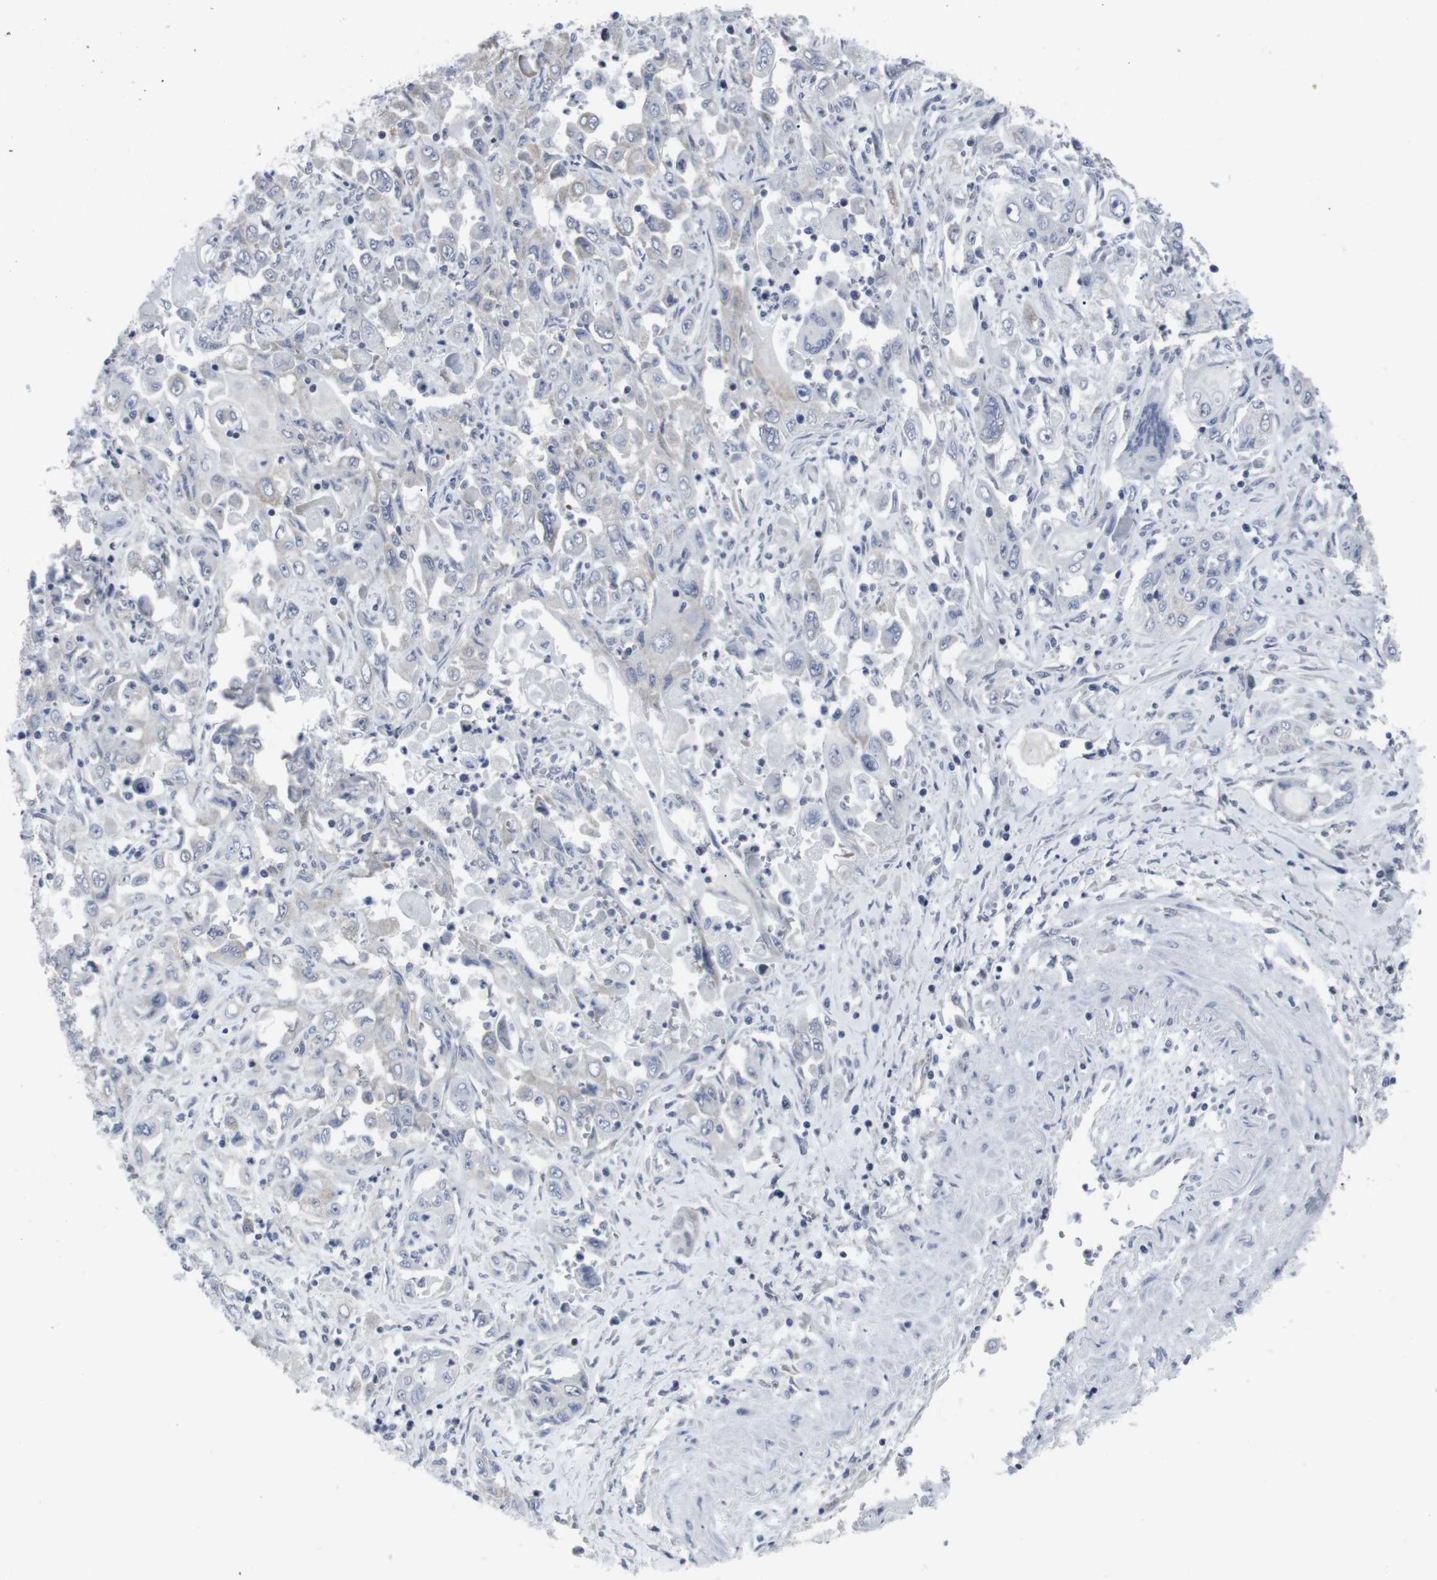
{"staining": {"intensity": "negative", "quantity": "none", "location": "none"}, "tissue": "pancreatic cancer", "cell_type": "Tumor cells", "image_type": "cancer", "snomed": [{"axis": "morphology", "description": "Adenocarcinoma, NOS"}, {"axis": "topography", "description": "Pancreas"}], "caption": "Immunohistochemistry photomicrograph of human adenocarcinoma (pancreatic) stained for a protein (brown), which shows no expression in tumor cells.", "gene": "GEMIN2", "patient": {"sex": "male", "age": 70}}